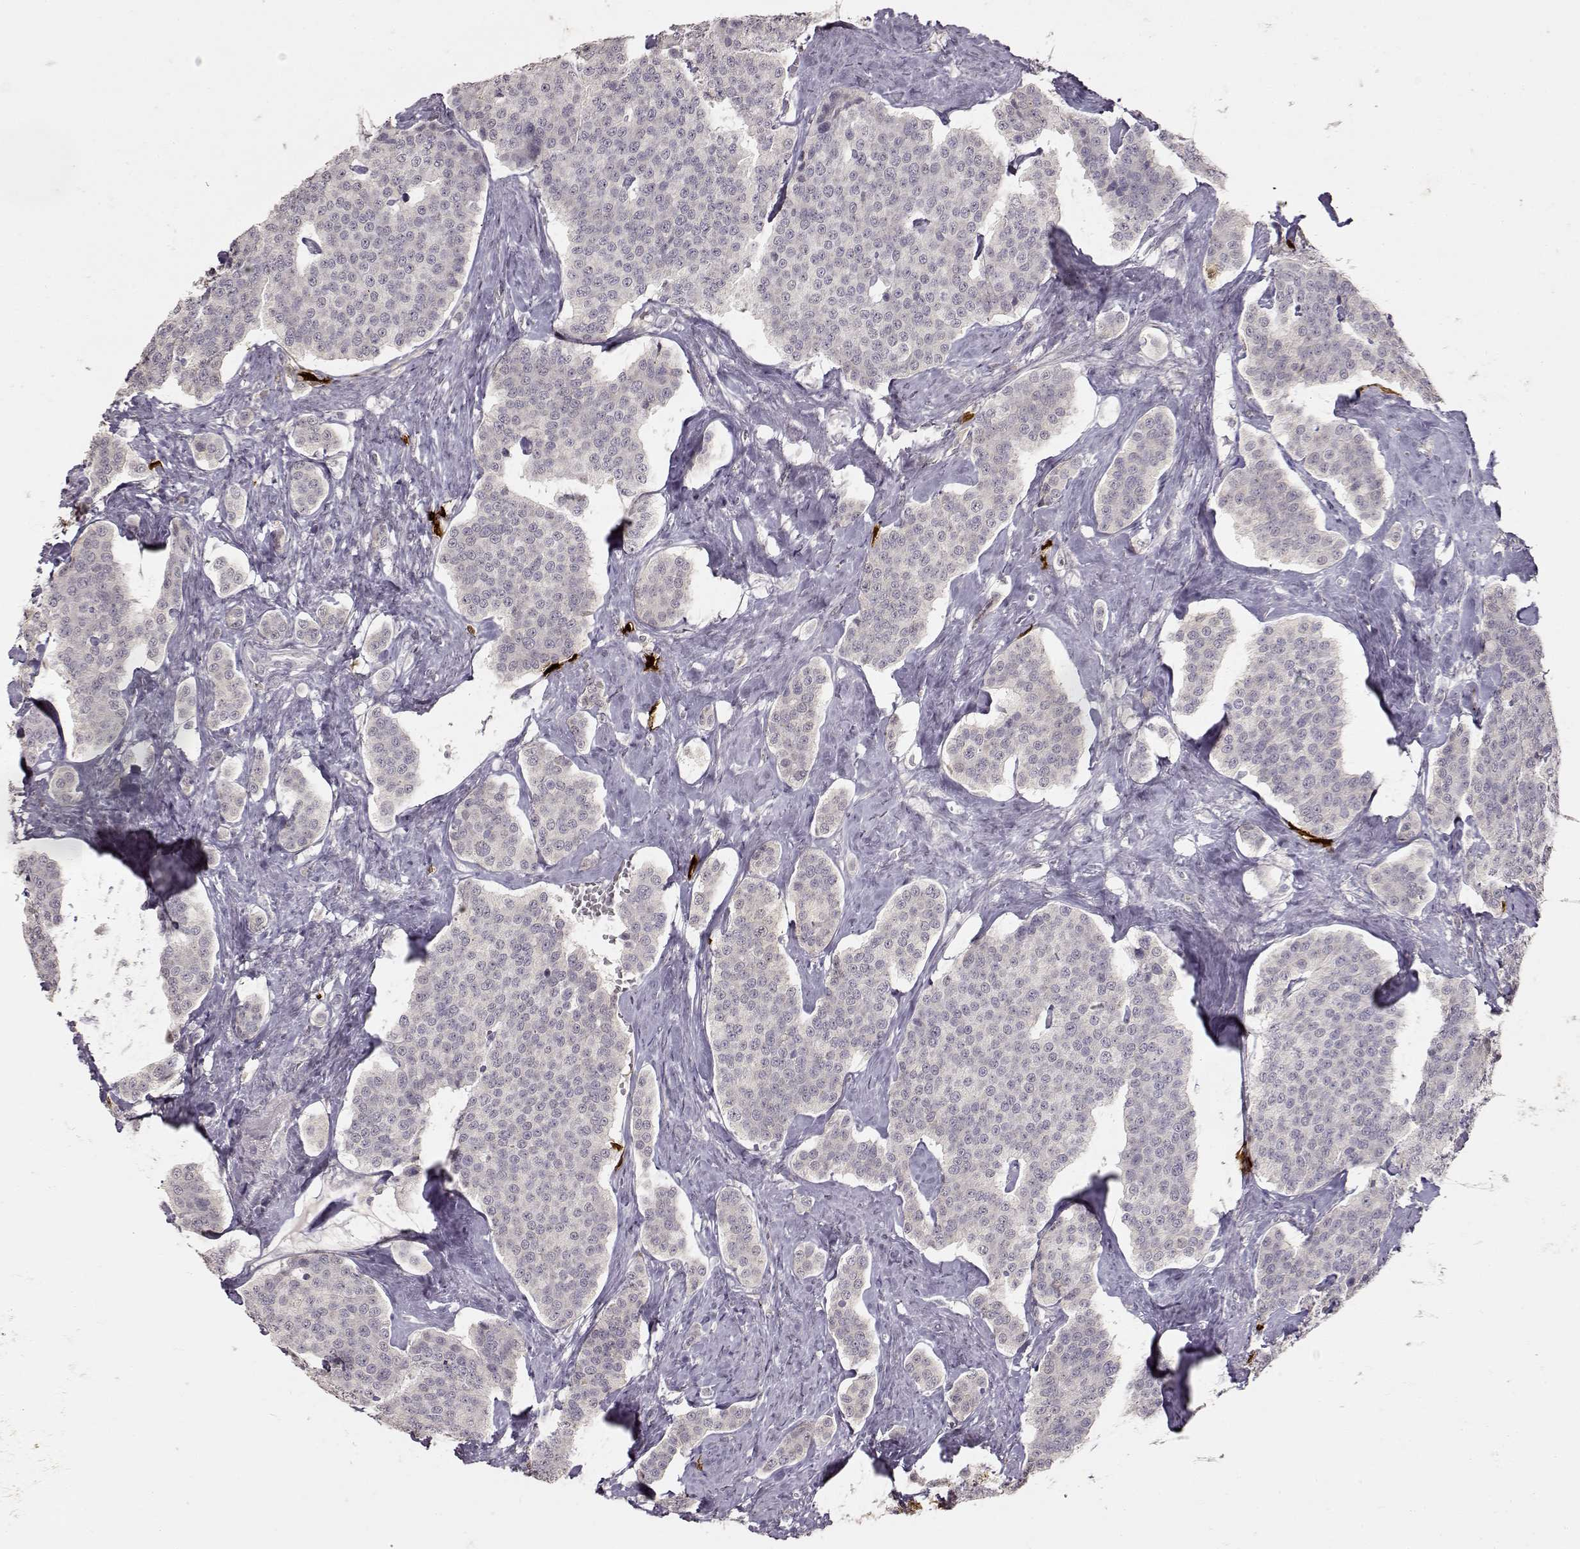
{"staining": {"intensity": "negative", "quantity": "none", "location": "none"}, "tissue": "carcinoid", "cell_type": "Tumor cells", "image_type": "cancer", "snomed": [{"axis": "morphology", "description": "Carcinoid, malignant, NOS"}, {"axis": "topography", "description": "Small intestine"}], "caption": "Immunohistochemistry (IHC) of carcinoid exhibits no positivity in tumor cells.", "gene": "S100B", "patient": {"sex": "female", "age": 58}}